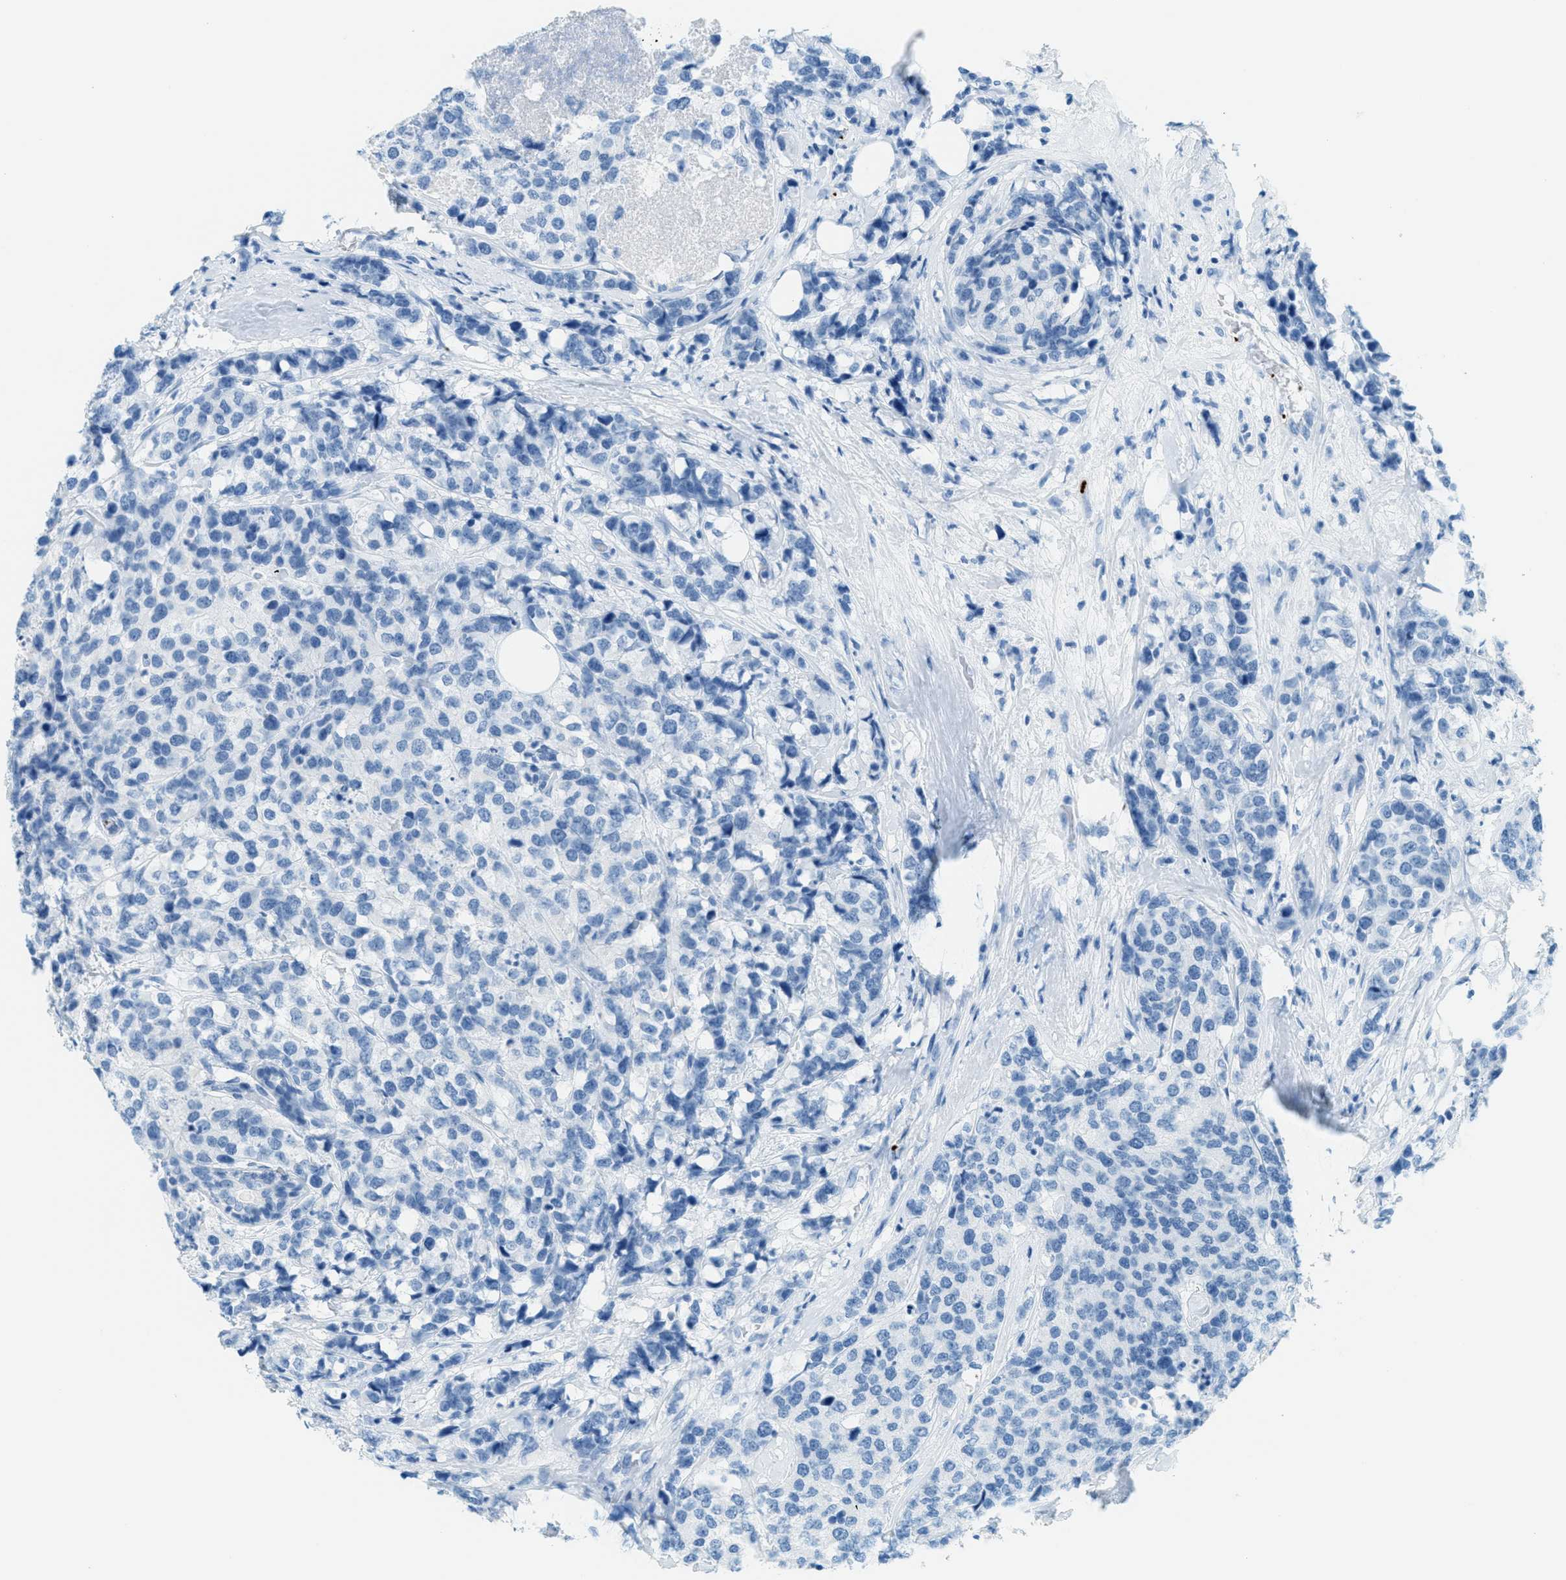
{"staining": {"intensity": "negative", "quantity": "none", "location": "none"}, "tissue": "breast cancer", "cell_type": "Tumor cells", "image_type": "cancer", "snomed": [{"axis": "morphology", "description": "Lobular carcinoma"}, {"axis": "topography", "description": "Breast"}], "caption": "Tumor cells show no significant expression in breast cancer.", "gene": "PPBP", "patient": {"sex": "female", "age": 59}}